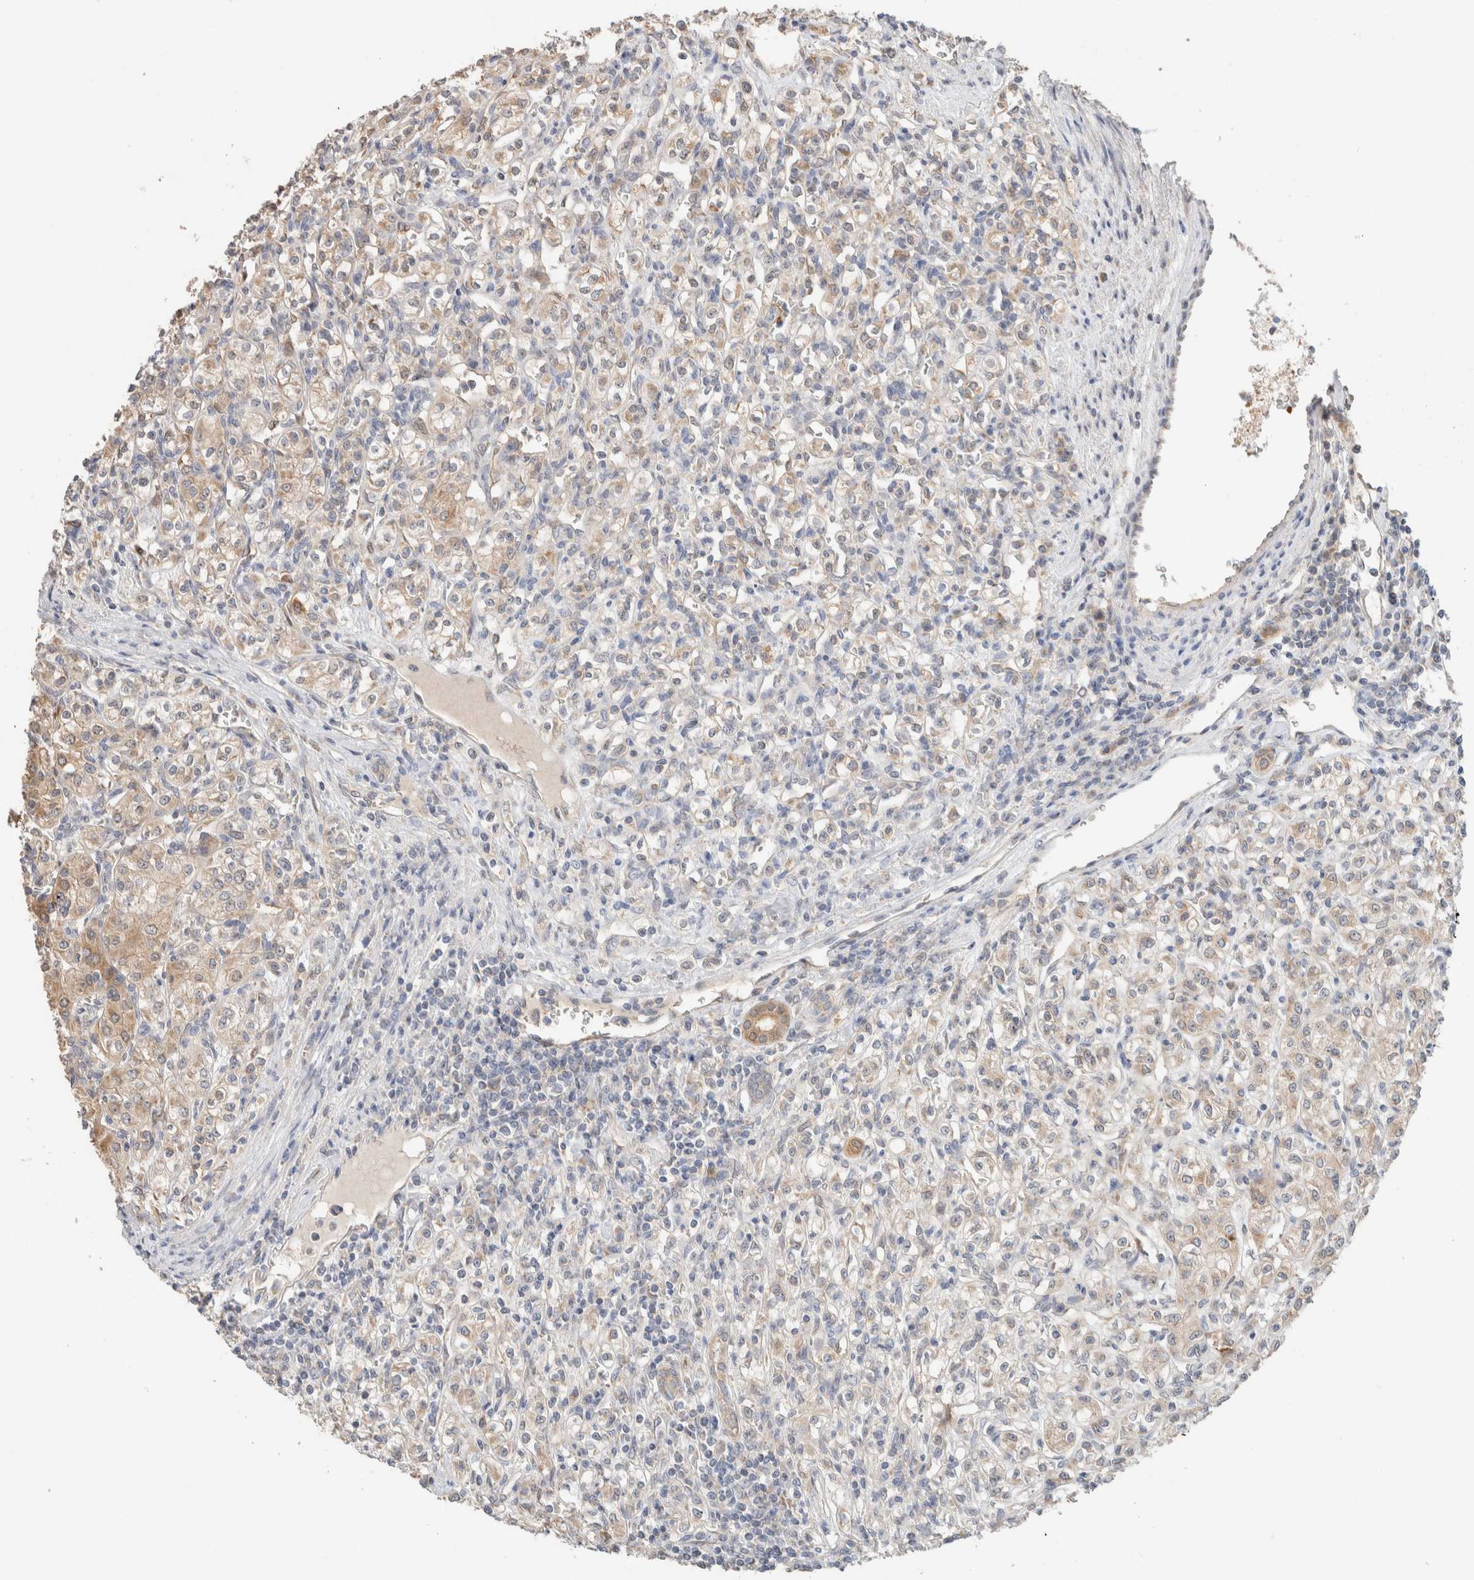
{"staining": {"intensity": "weak", "quantity": "25%-75%", "location": "cytoplasmic/membranous"}, "tissue": "renal cancer", "cell_type": "Tumor cells", "image_type": "cancer", "snomed": [{"axis": "morphology", "description": "Adenocarcinoma, NOS"}, {"axis": "topography", "description": "Kidney"}], "caption": "This is a micrograph of immunohistochemistry staining of adenocarcinoma (renal), which shows weak expression in the cytoplasmic/membranous of tumor cells.", "gene": "CA13", "patient": {"sex": "male", "age": 77}}